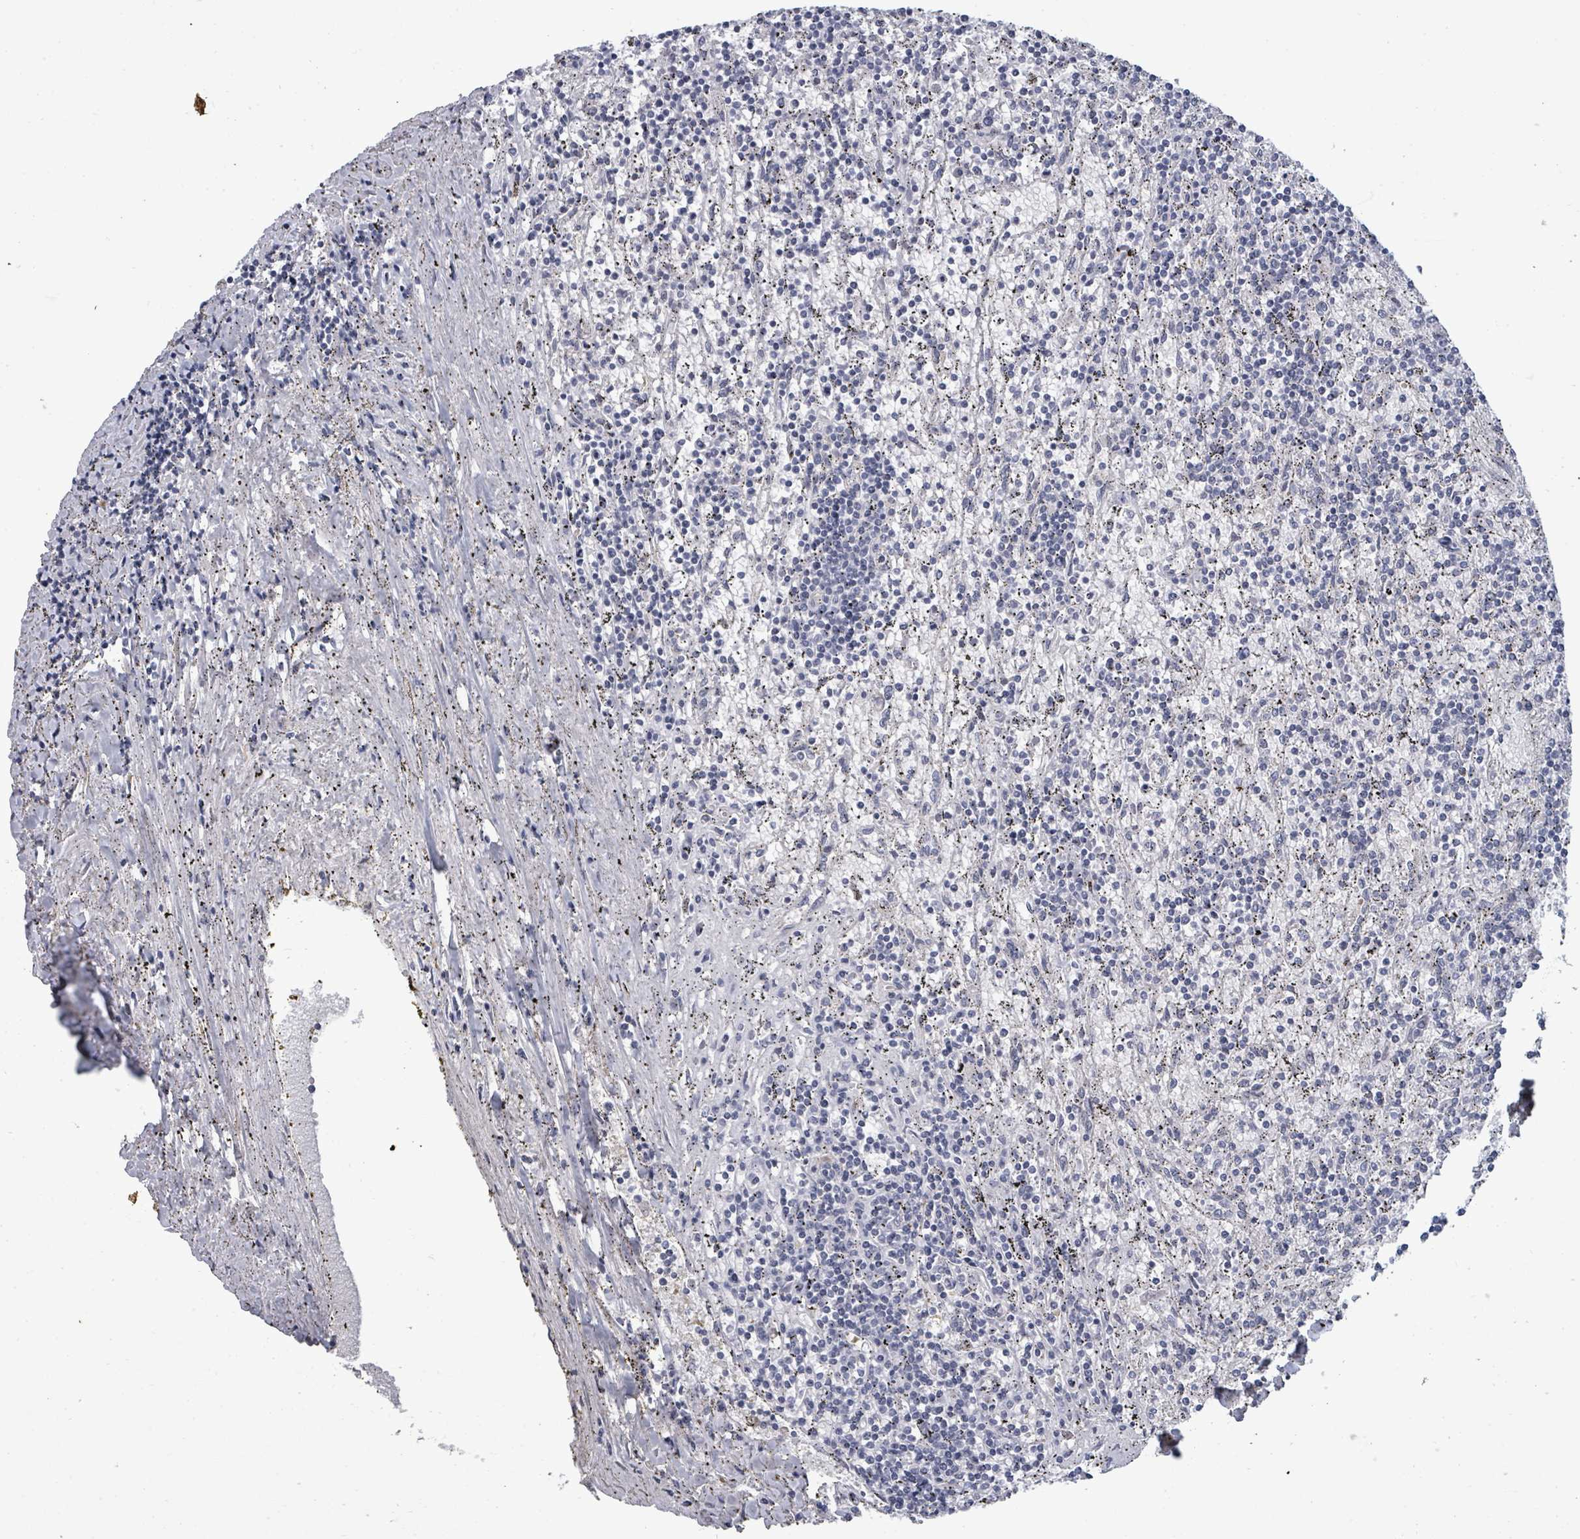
{"staining": {"intensity": "negative", "quantity": "none", "location": "none"}, "tissue": "lymphoma", "cell_type": "Tumor cells", "image_type": "cancer", "snomed": [{"axis": "morphology", "description": "Malignant lymphoma, non-Hodgkin's type, Low grade"}, {"axis": "topography", "description": "Spleen"}], "caption": "The histopathology image reveals no staining of tumor cells in lymphoma.", "gene": "ASB12", "patient": {"sex": "male", "age": 76}}